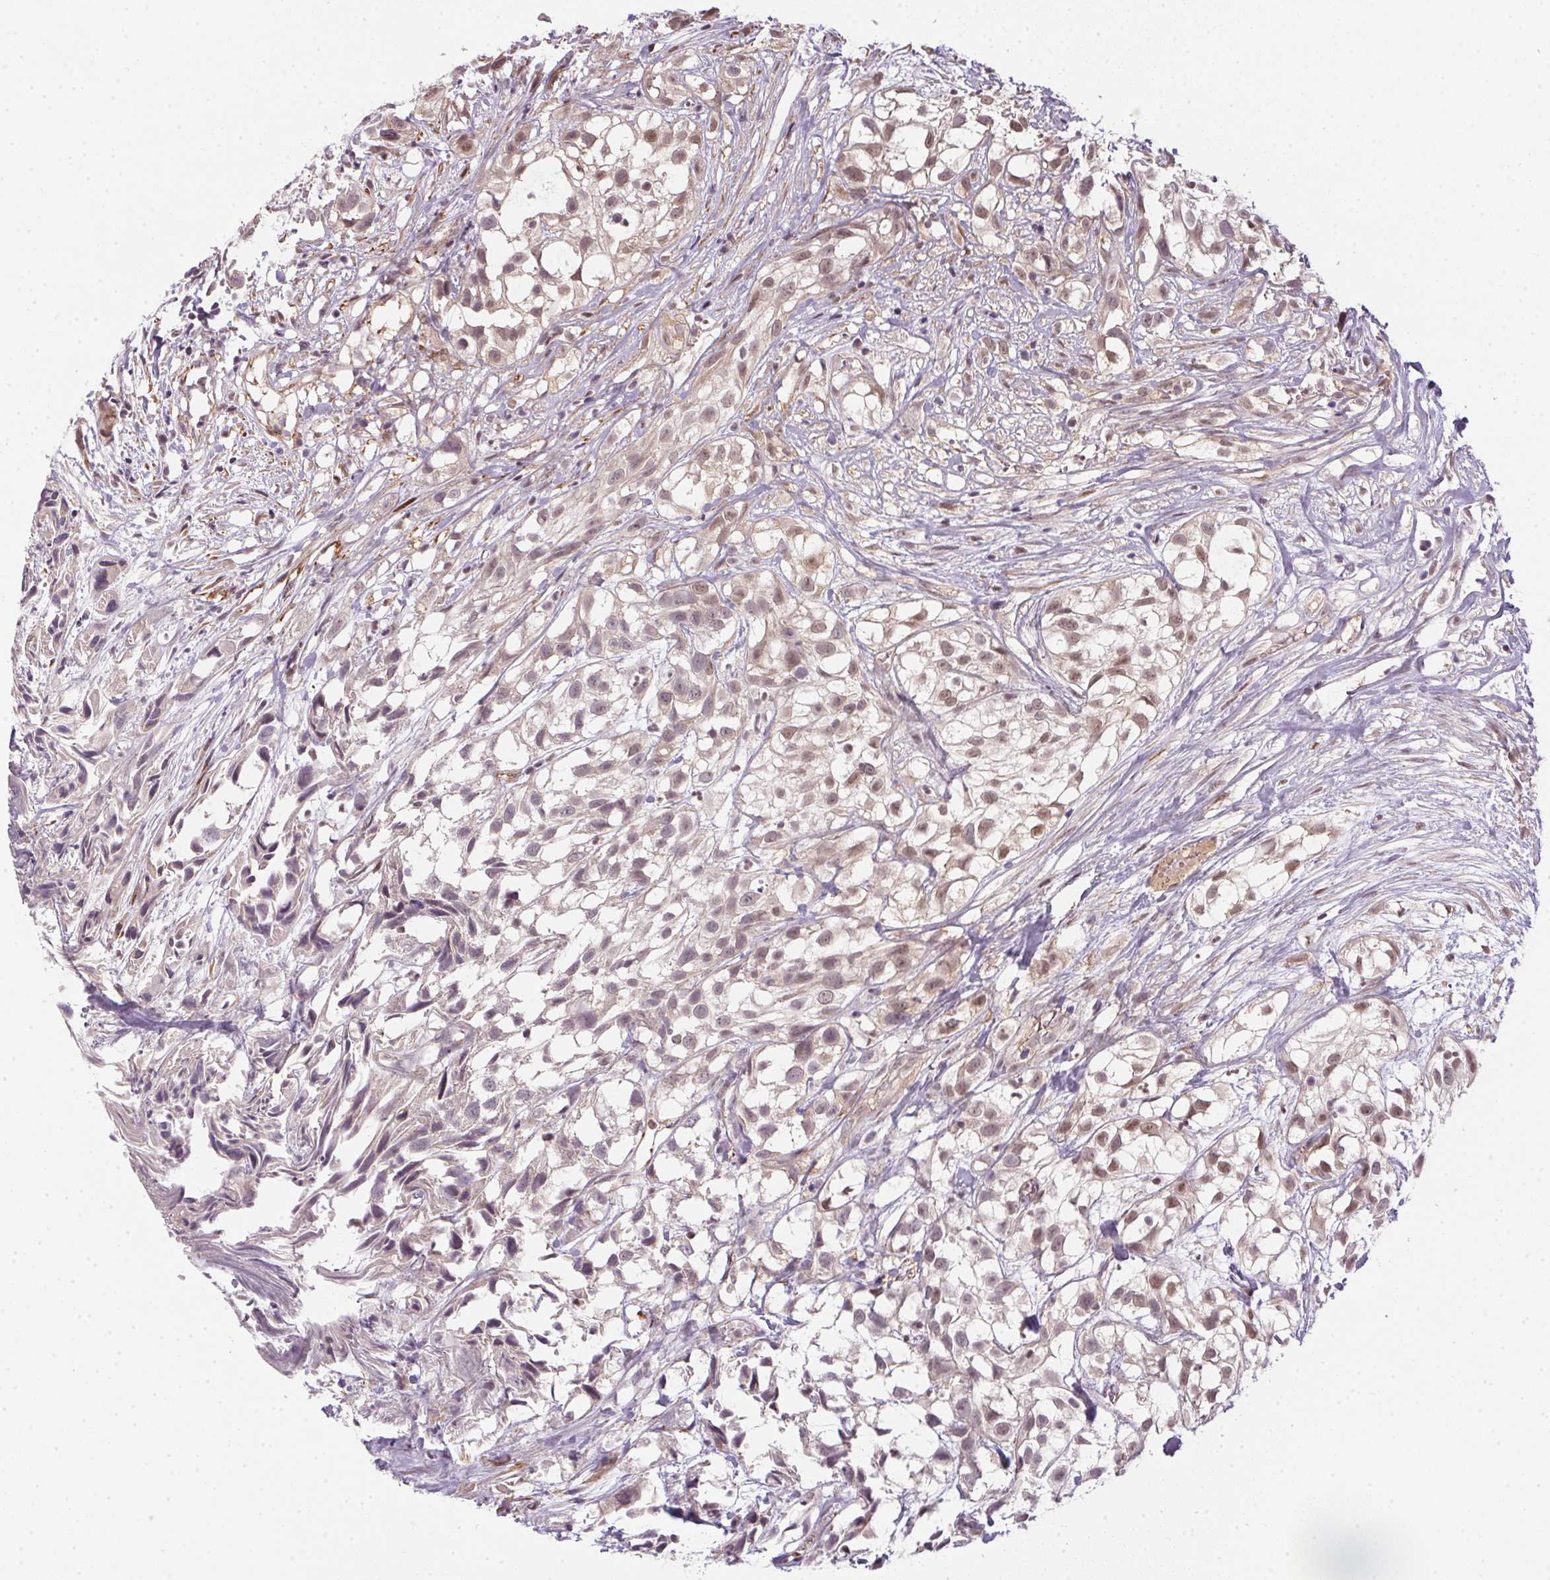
{"staining": {"intensity": "weak", "quantity": "25%-75%", "location": "cytoplasmic/membranous,nuclear"}, "tissue": "urothelial cancer", "cell_type": "Tumor cells", "image_type": "cancer", "snomed": [{"axis": "morphology", "description": "Urothelial carcinoma, High grade"}, {"axis": "topography", "description": "Urinary bladder"}], "caption": "A brown stain highlights weak cytoplasmic/membranous and nuclear expression of a protein in urothelial cancer tumor cells. The staining is performed using DAB (3,3'-diaminobenzidine) brown chromogen to label protein expression. The nuclei are counter-stained blue using hematoxylin.", "gene": "CFAP92", "patient": {"sex": "male", "age": 56}}